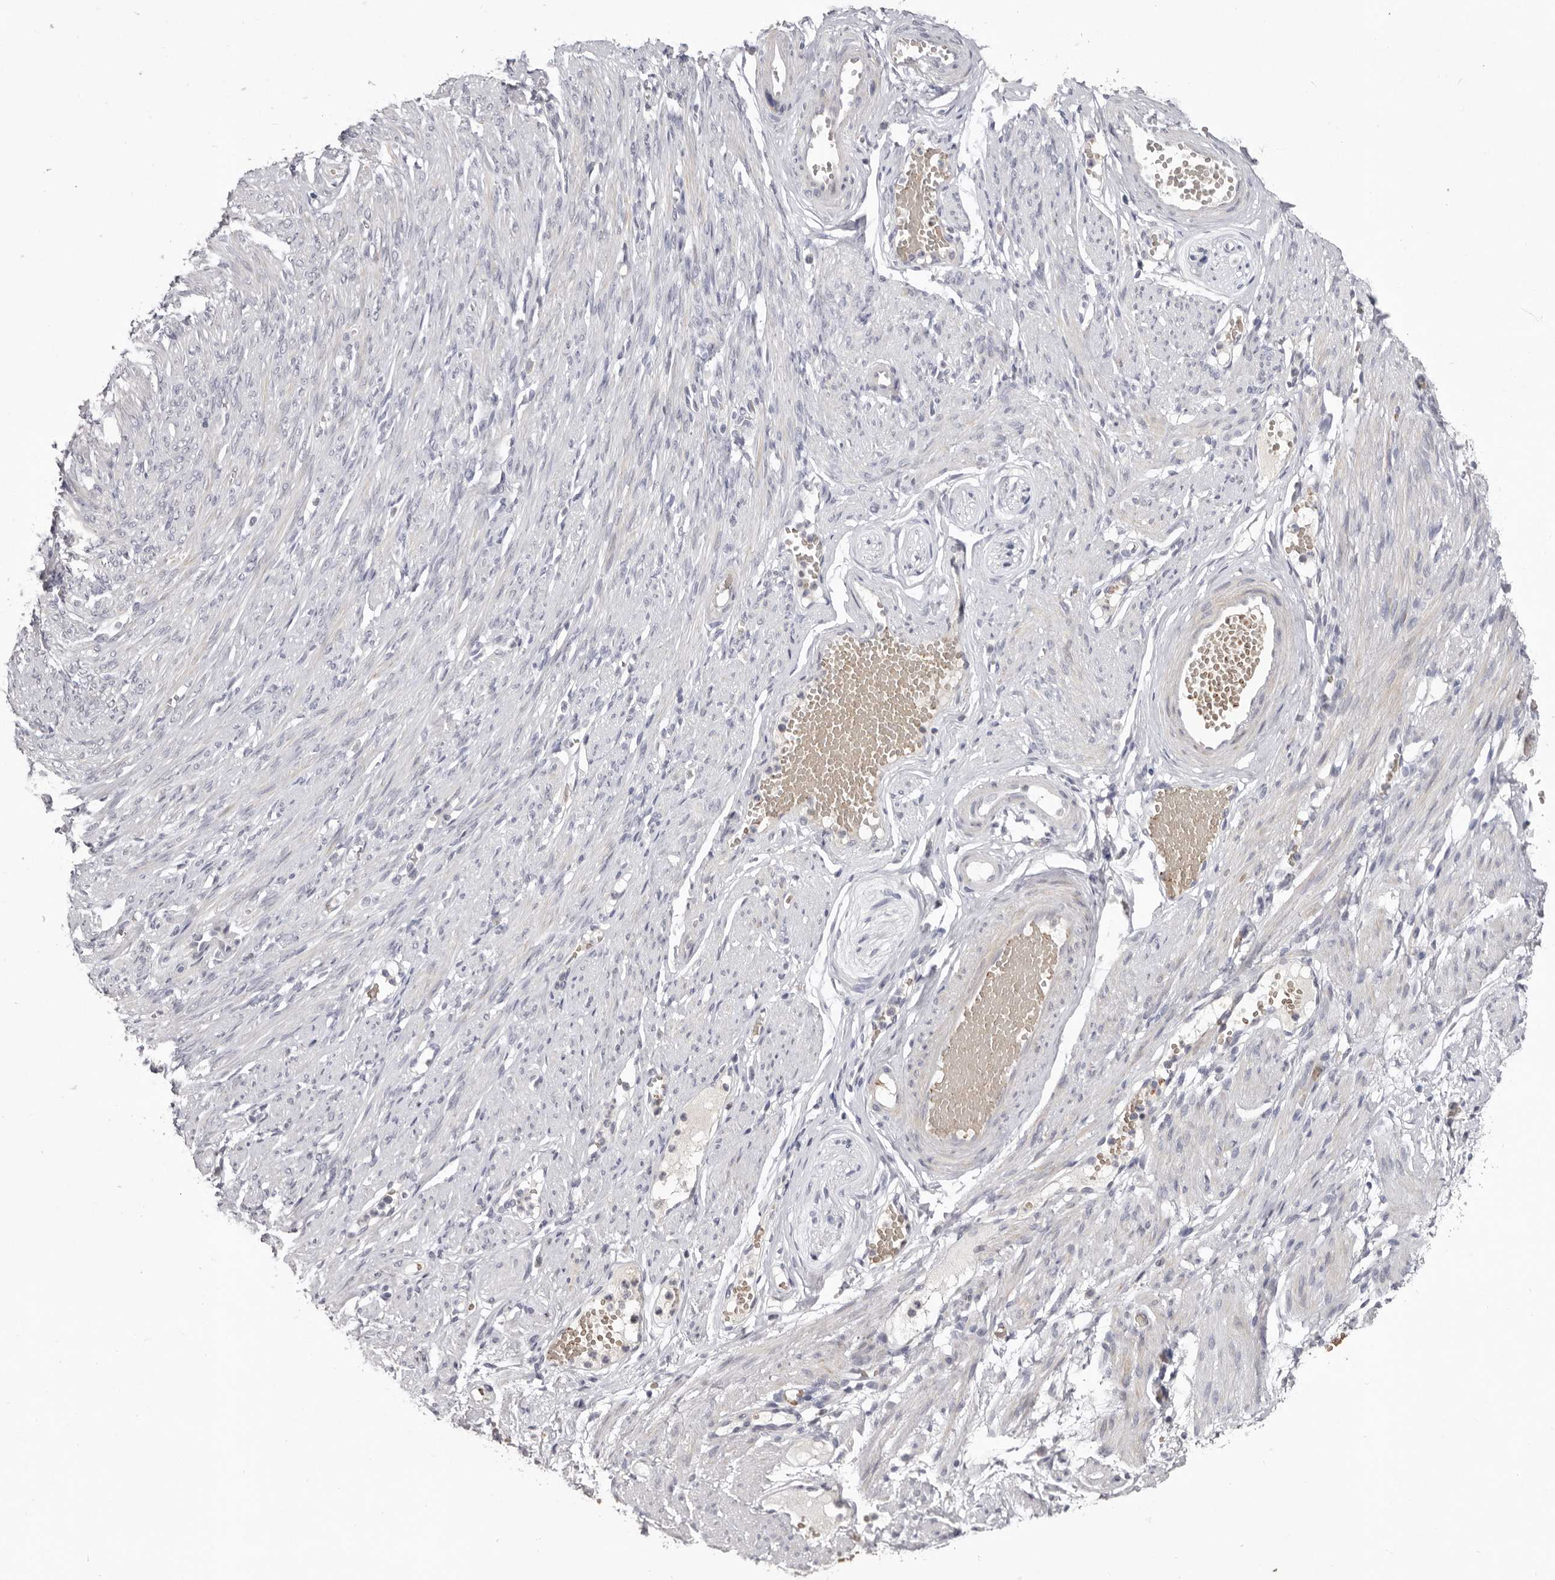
{"staining": {"intensity": "negative", "quantity": "none", "location": "none"}, "tissue": "adipose tissue", "cell_type": "Adipocytes", "image_type": "normal", "snomed": [{"axis": "morphology", "description": "Normal tissue, NOS"}, {"axis": "topography", "description": "Smooth muscle"}, {"axis": "topography", "description": "Peripheral nerve tissue"}], "caption": "High power microscopy photomicrograph of an immunohistochemistry histopathology image of unremarkable adipose tissue, revealing no significant staining in adipocytes. (DAB immunohistochemistry with hematoxylin counter stain).", "gene": "TNR", "patient": {"sex": "female", "age": 39}}